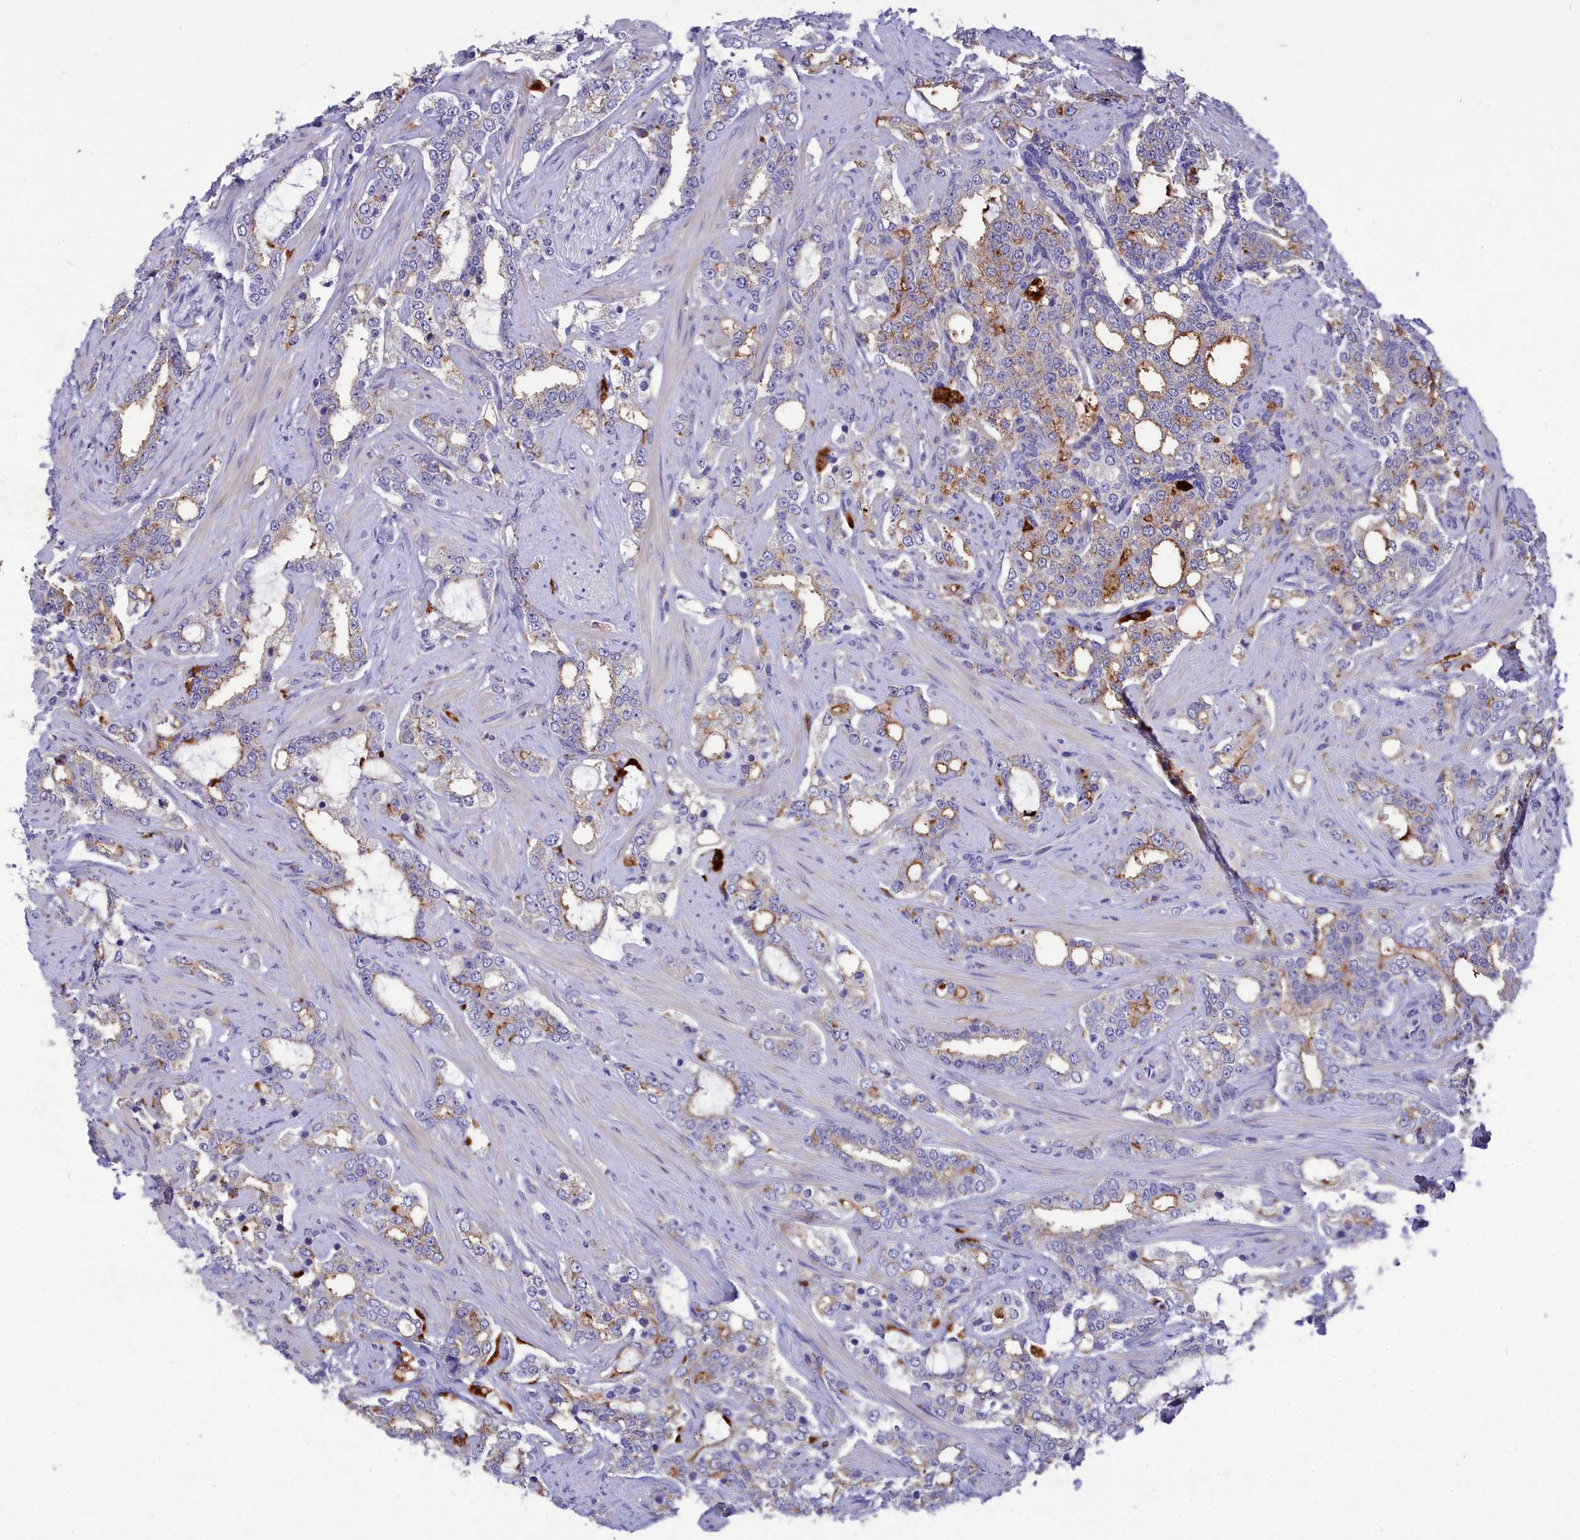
{"staining": {"intensity": "moderate", "quantity": "<25%", "location": "cytoplasmic/membranous"}, "tissue": "prostate cancer", "cell_type": "Tumor cells", "image_type": "cancer", "snomed": [{"axis": "morphology", "description": "Adenocarcinoma, High grade"}, {"axis": "topography", "description": "Prostate"}], "caption": "Adenocarcinoma (high-grade) (prostate) was stained to show a protein in brown. There is low levels of moderate cytoplasmic/membranous positivity in about <25% of tumor cells.", "gene": "DEFB119", "patient": {"sex": "male", "age": 64}}